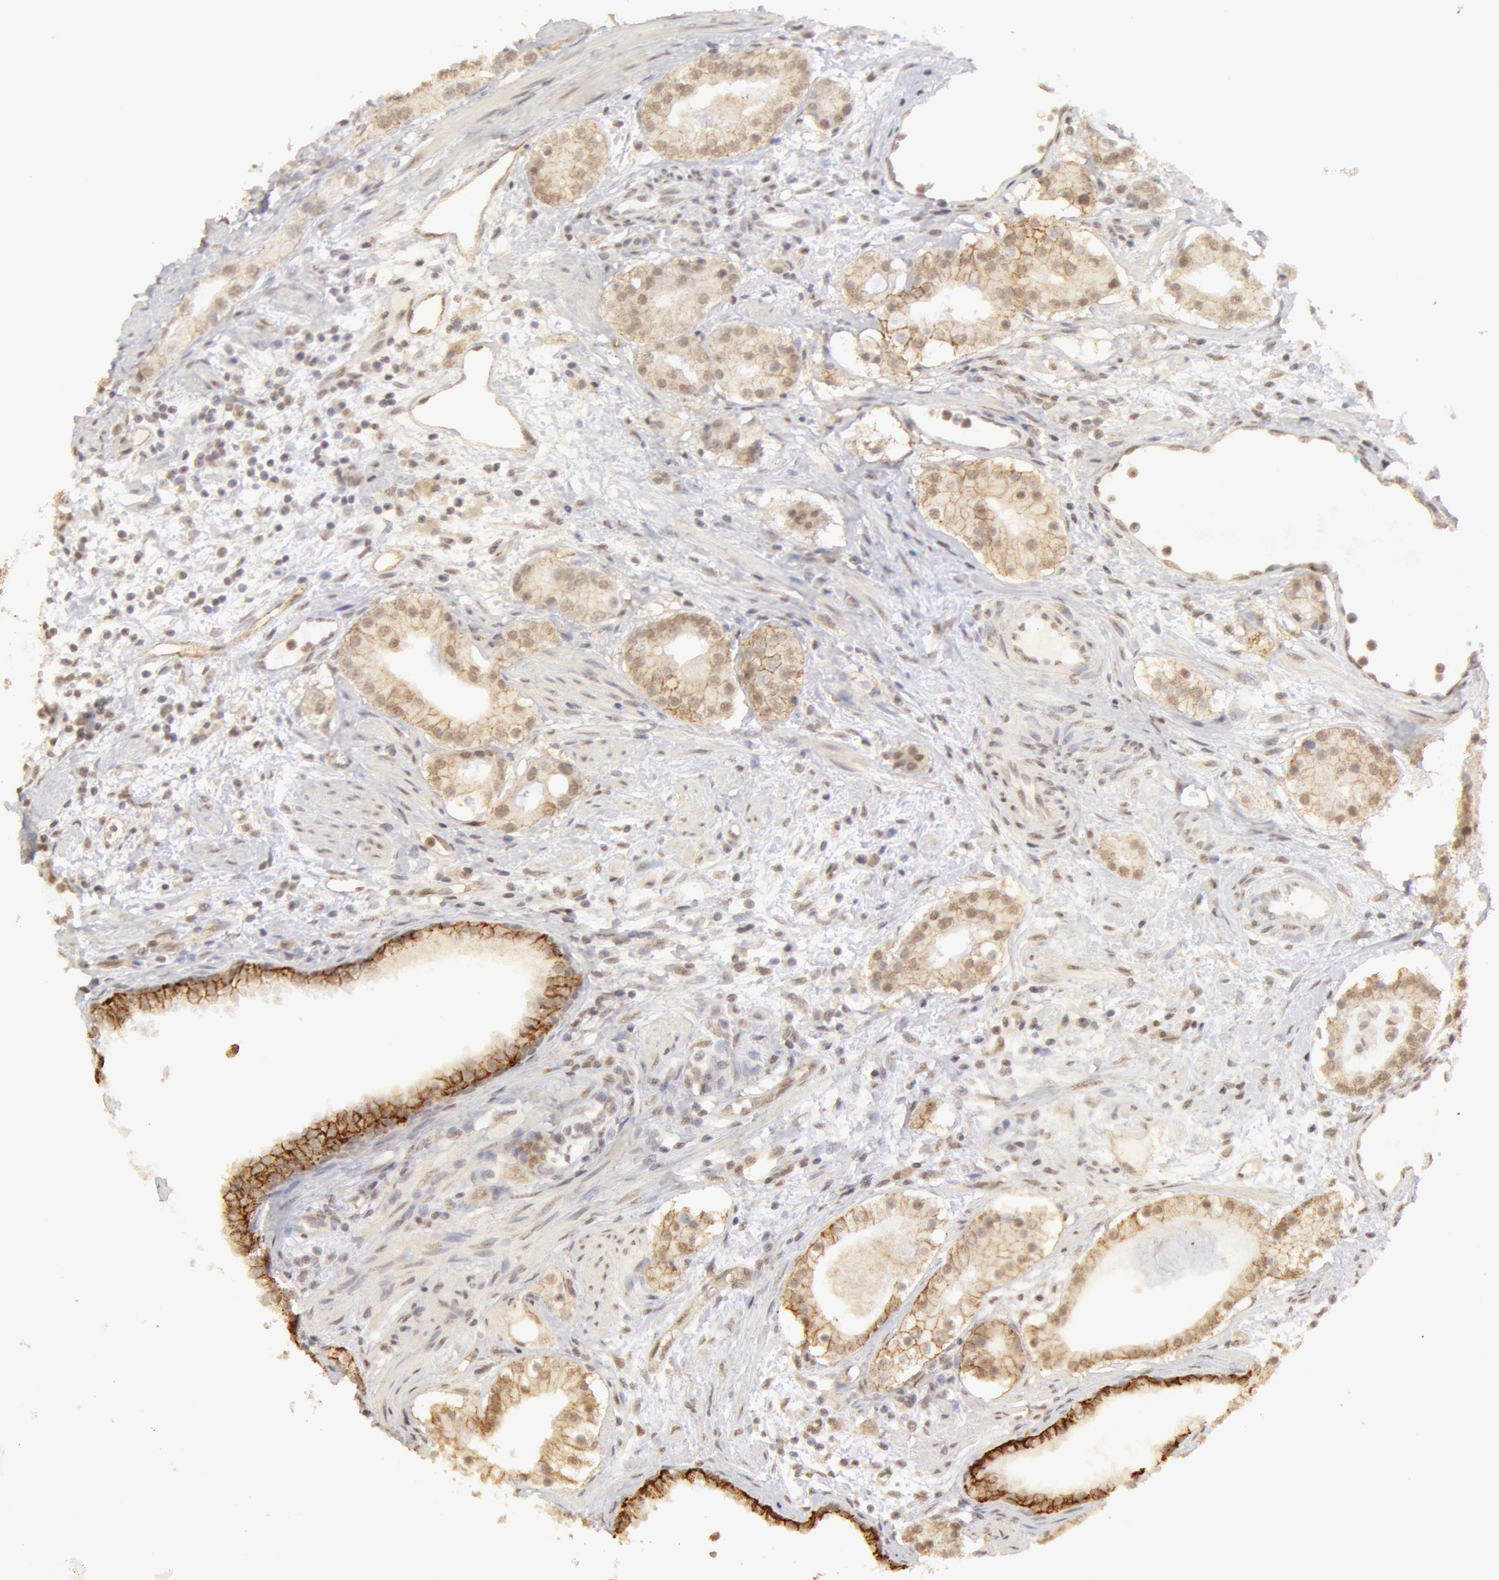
{"staining": {"intensity": "moderate", "quantity": ">75%", "location": "cytoplasmic/membranous"}, "tissue": "prostate cancer", "cell_type": "Tumor cells", "image_type": "cancer", "snomed": [{"axis": "morphology", "description": "Adenocarcinoma, Medium grade"}, {"axis": "topography", "description": "Prostate"}], "caption": "Prostate adenocarcinoma (medium-grade) stained with a protein marker shows moderate staining in tumor cells.", "gene": "ADAM10", "patient": {"sex": "male", "age": 73}}